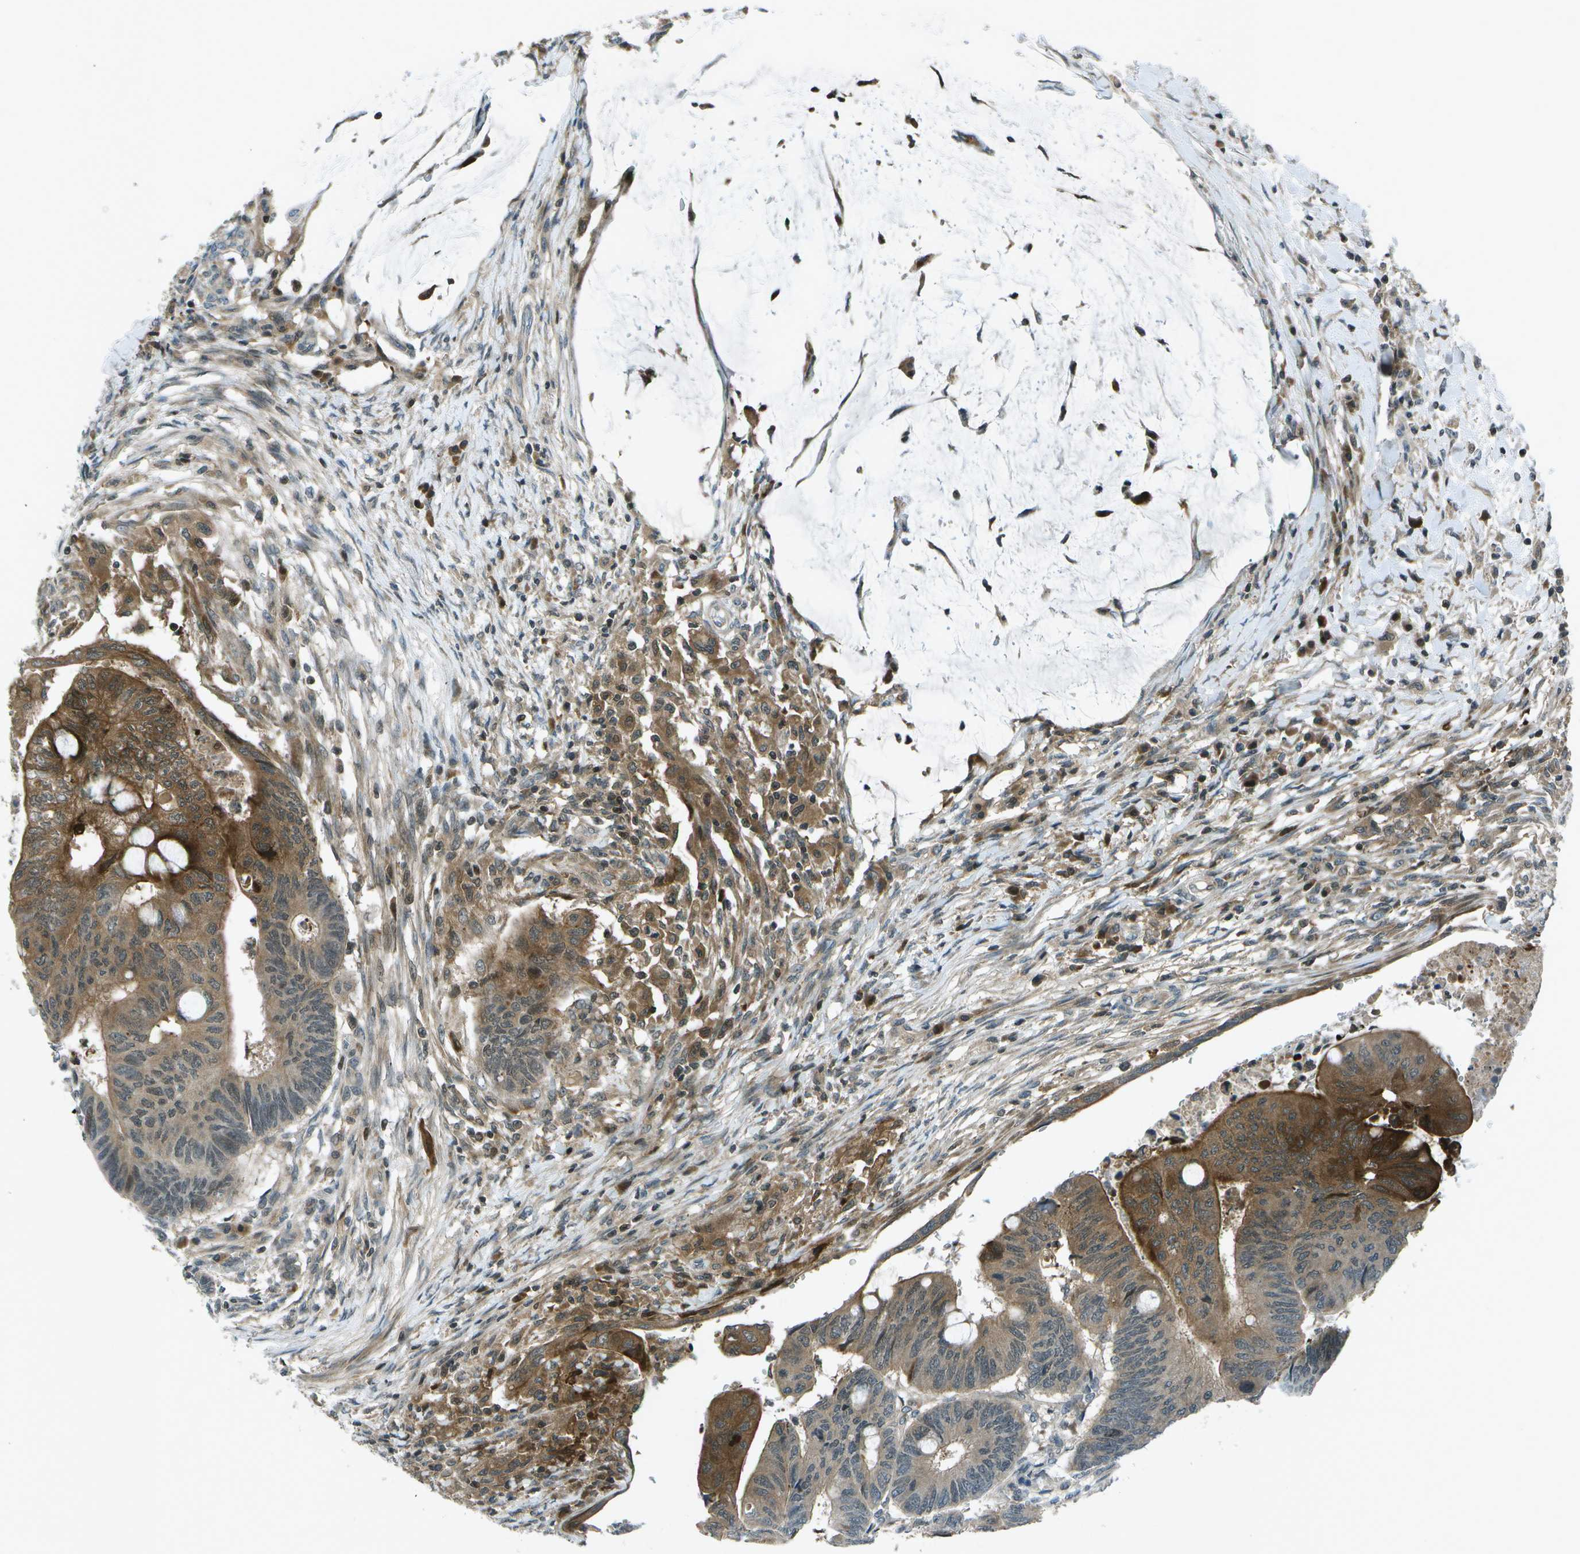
{"staining": {"intensity": "strong", "quantity": "25%-75%", "location": "cytoplasmic/membranous"}, "tissue": "colorectal cancer", "cell_type": "Tumor cells", "image_type": "cancer", "snomed": [{"axis": "morphology", "description": "Normal tissue, NOS"}, {"axis": "morphology", "description": "Adenocarcinoma, NOS"}, {"axis": "topography", "description": "Rectum"}, {"axis": "topography", "description": "Peripheral nerve tissue"}], "caption": "Immunohistochemical staining of human adenocarcinoma (colorectal) exhibits high levels of strong cytoplasmic/membranous expression in about 25%-75% of tumor cells.", "gene": "TMEM19", "patient": {"sex": "male", "age": 92}}